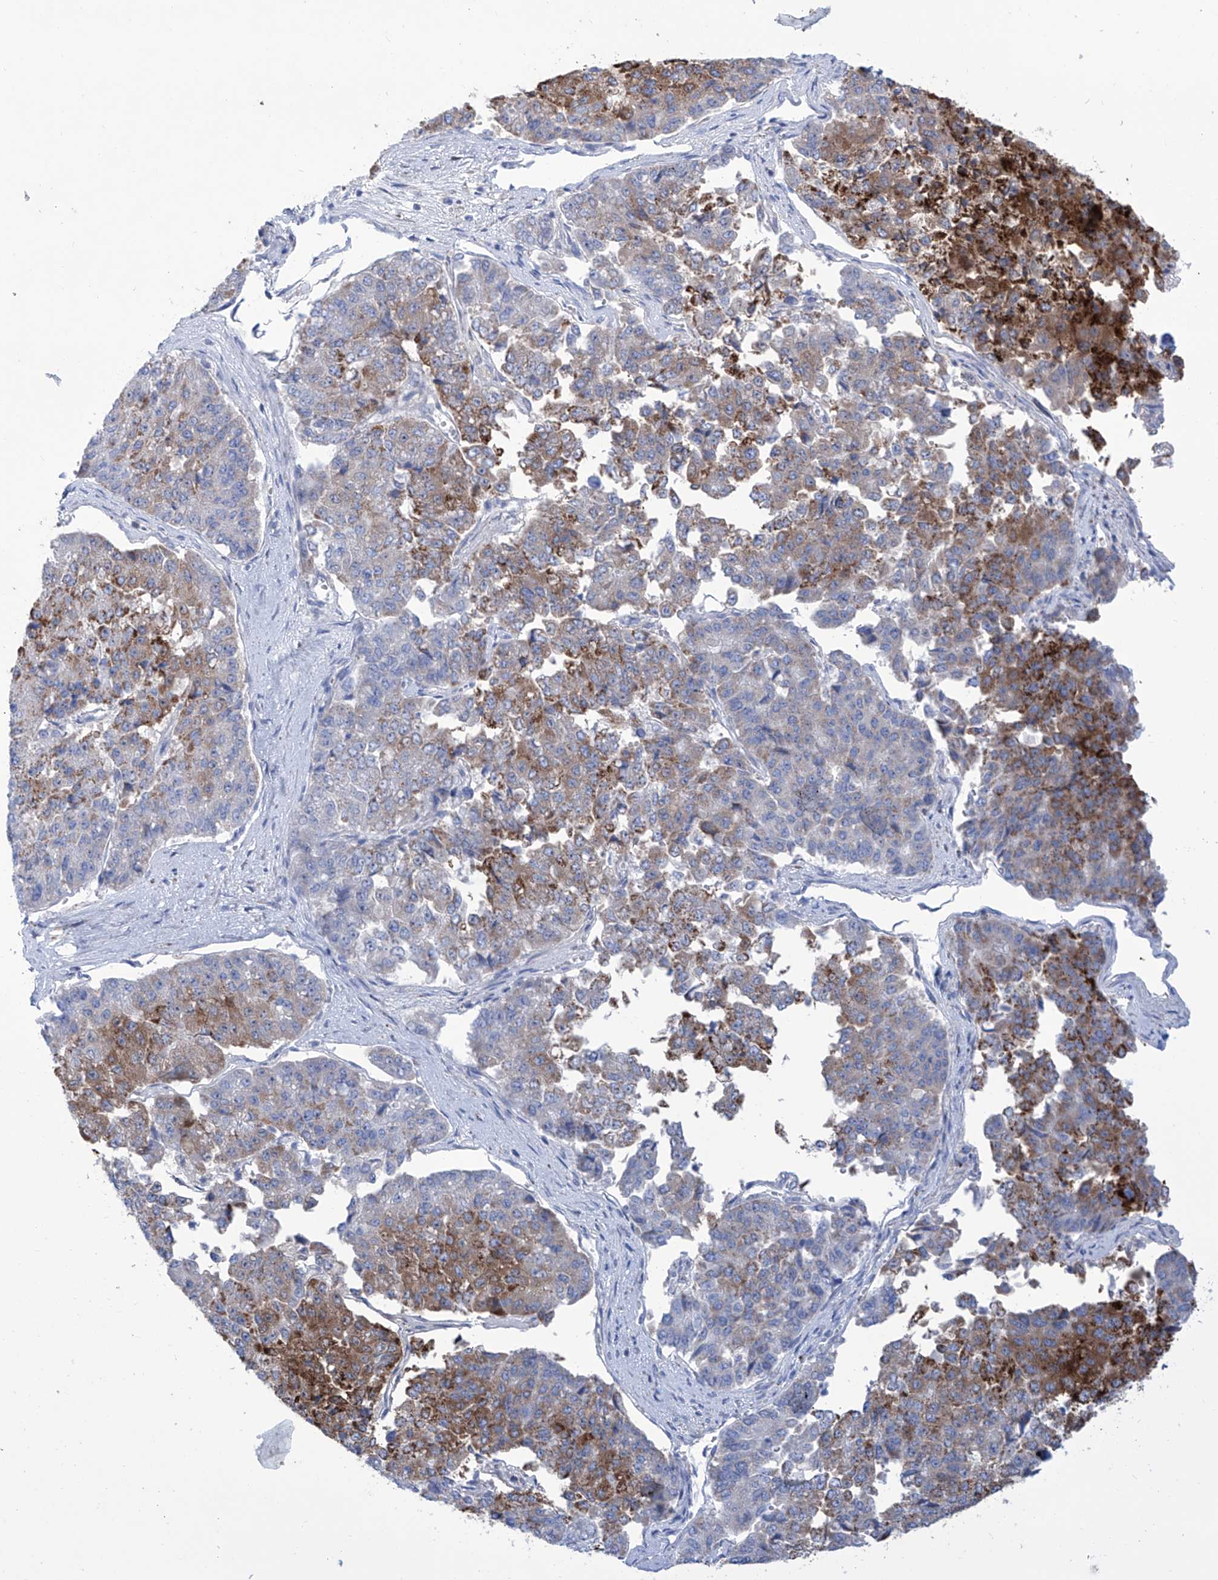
{"staining": {"intensity": "moderate", "quantity": "25%-75%", "location": "cytoplasmic/membranous"}, "tissue": "pancreatic cancer", "cell_type": "Tumor cells", "image_type": "cancer", "snomed": [{"axis": "morphology", "description": "Adenocarcinoma, NOS"}, {"axis": "topography", "description": "Pancreas"}], "caption": "Immunohistochemical staining of adenocarcinoma (pancreatic) reveals medium levels of moderate cytoplasmic/membranous protein staining in approximately 25%-75% of tumor cells. (DAB (3,3'-diaminobenzidine) = brown stain, brightfield microscopy at high magnification).", "gene": "ALDH6A1", "patient": {"sex": "male", "age": 50}}